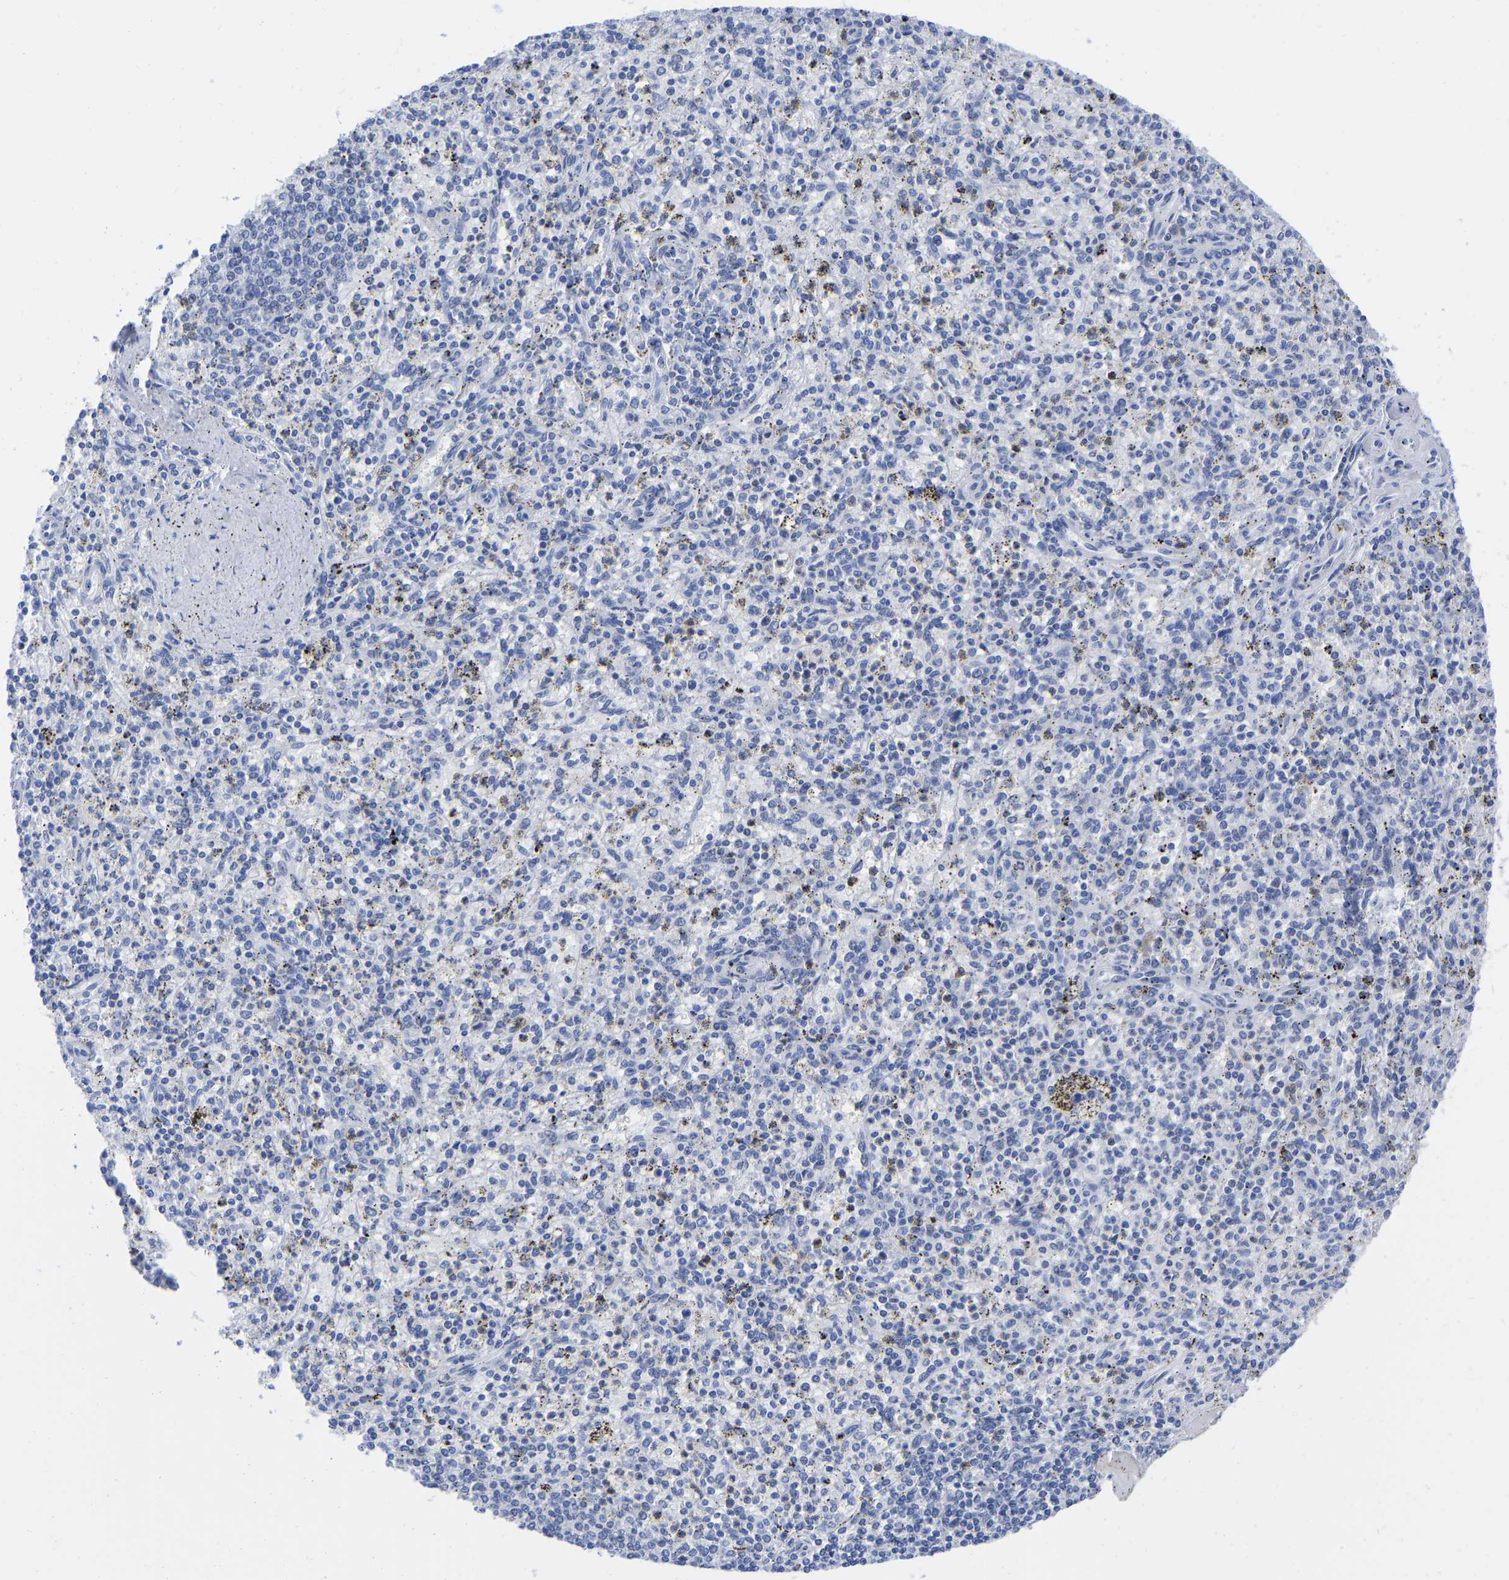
{"staining": {"intensity": "negative", "quantity": "none", "location": "none"}, "tissue": "spleen", "cell_type": "Cells in red pulp", "image_type": "normal", "snomed": [{"axis": "morphology", "description": "Normal tissue, NOS"}, {"axis": "topography", "description": "Spleen"}], "caption": "The photomicrograph exhibits no staining of cells in red pulp in normal spleen. (DAB immunohistochemistry (IHC), high magnification).", "gene": "GPA33", "patient": {"sex": "male", "age": 72}}